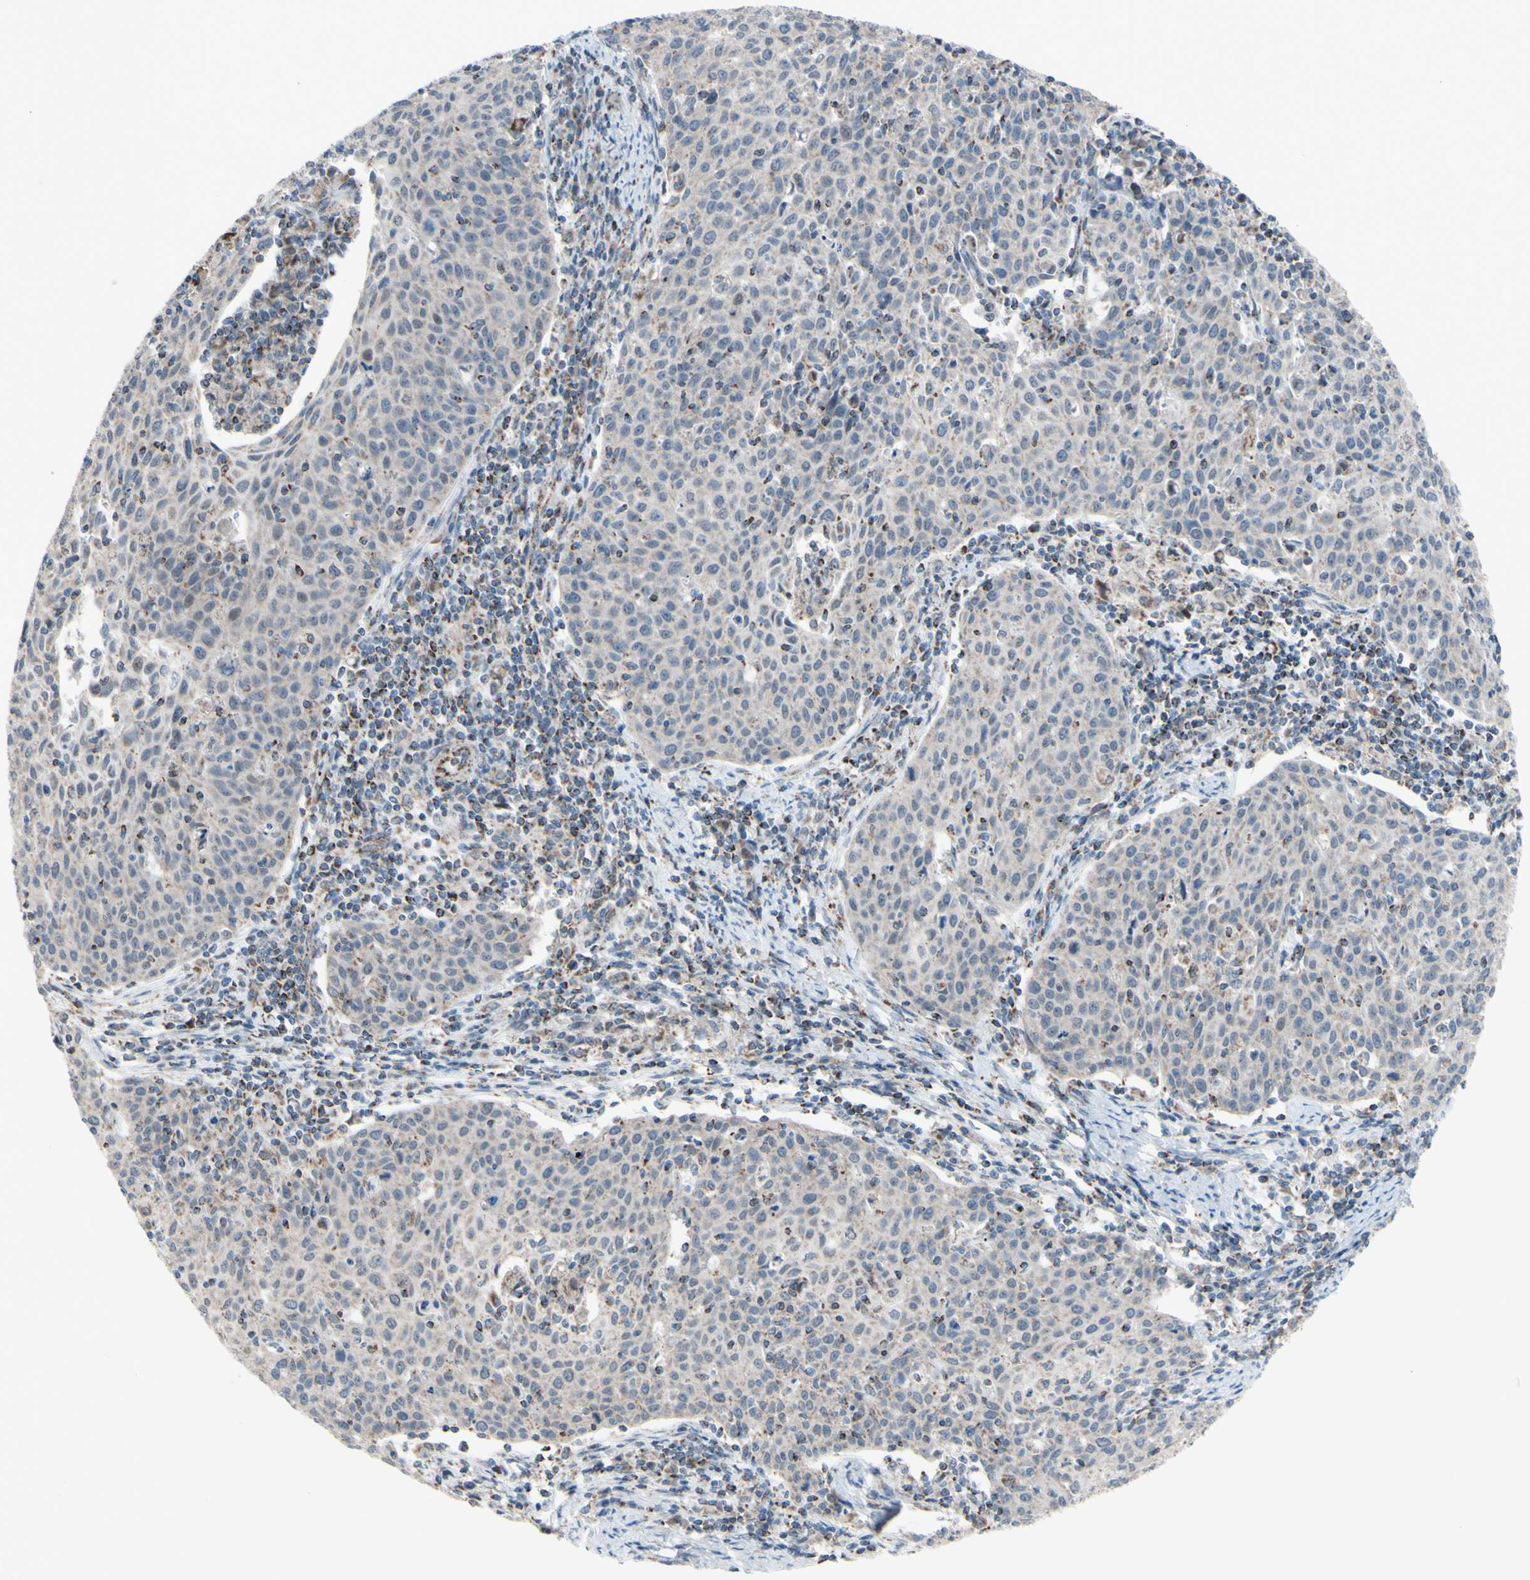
{"staining": {"intensity": "weak", "quantity": "<25%", "location": "cytoplasmic/membranous"}, "tissue": "cervical cancer", "cell_type": "Tumor cells", "image_type": "cancer", "snomed": [{"axis": "morphology", "description": "Squamous cell carcinoma, NOS"}, {"axis": "topography", "description": "Cervix"}], "caption": "This is an immunohistochemistry (IHC) micrograph of human squamous cell carcinoma (cervical). There is no positivity in tumor cells.", "gene": "GLT8D1", "patient": {"sex": "female", "age": 38}}